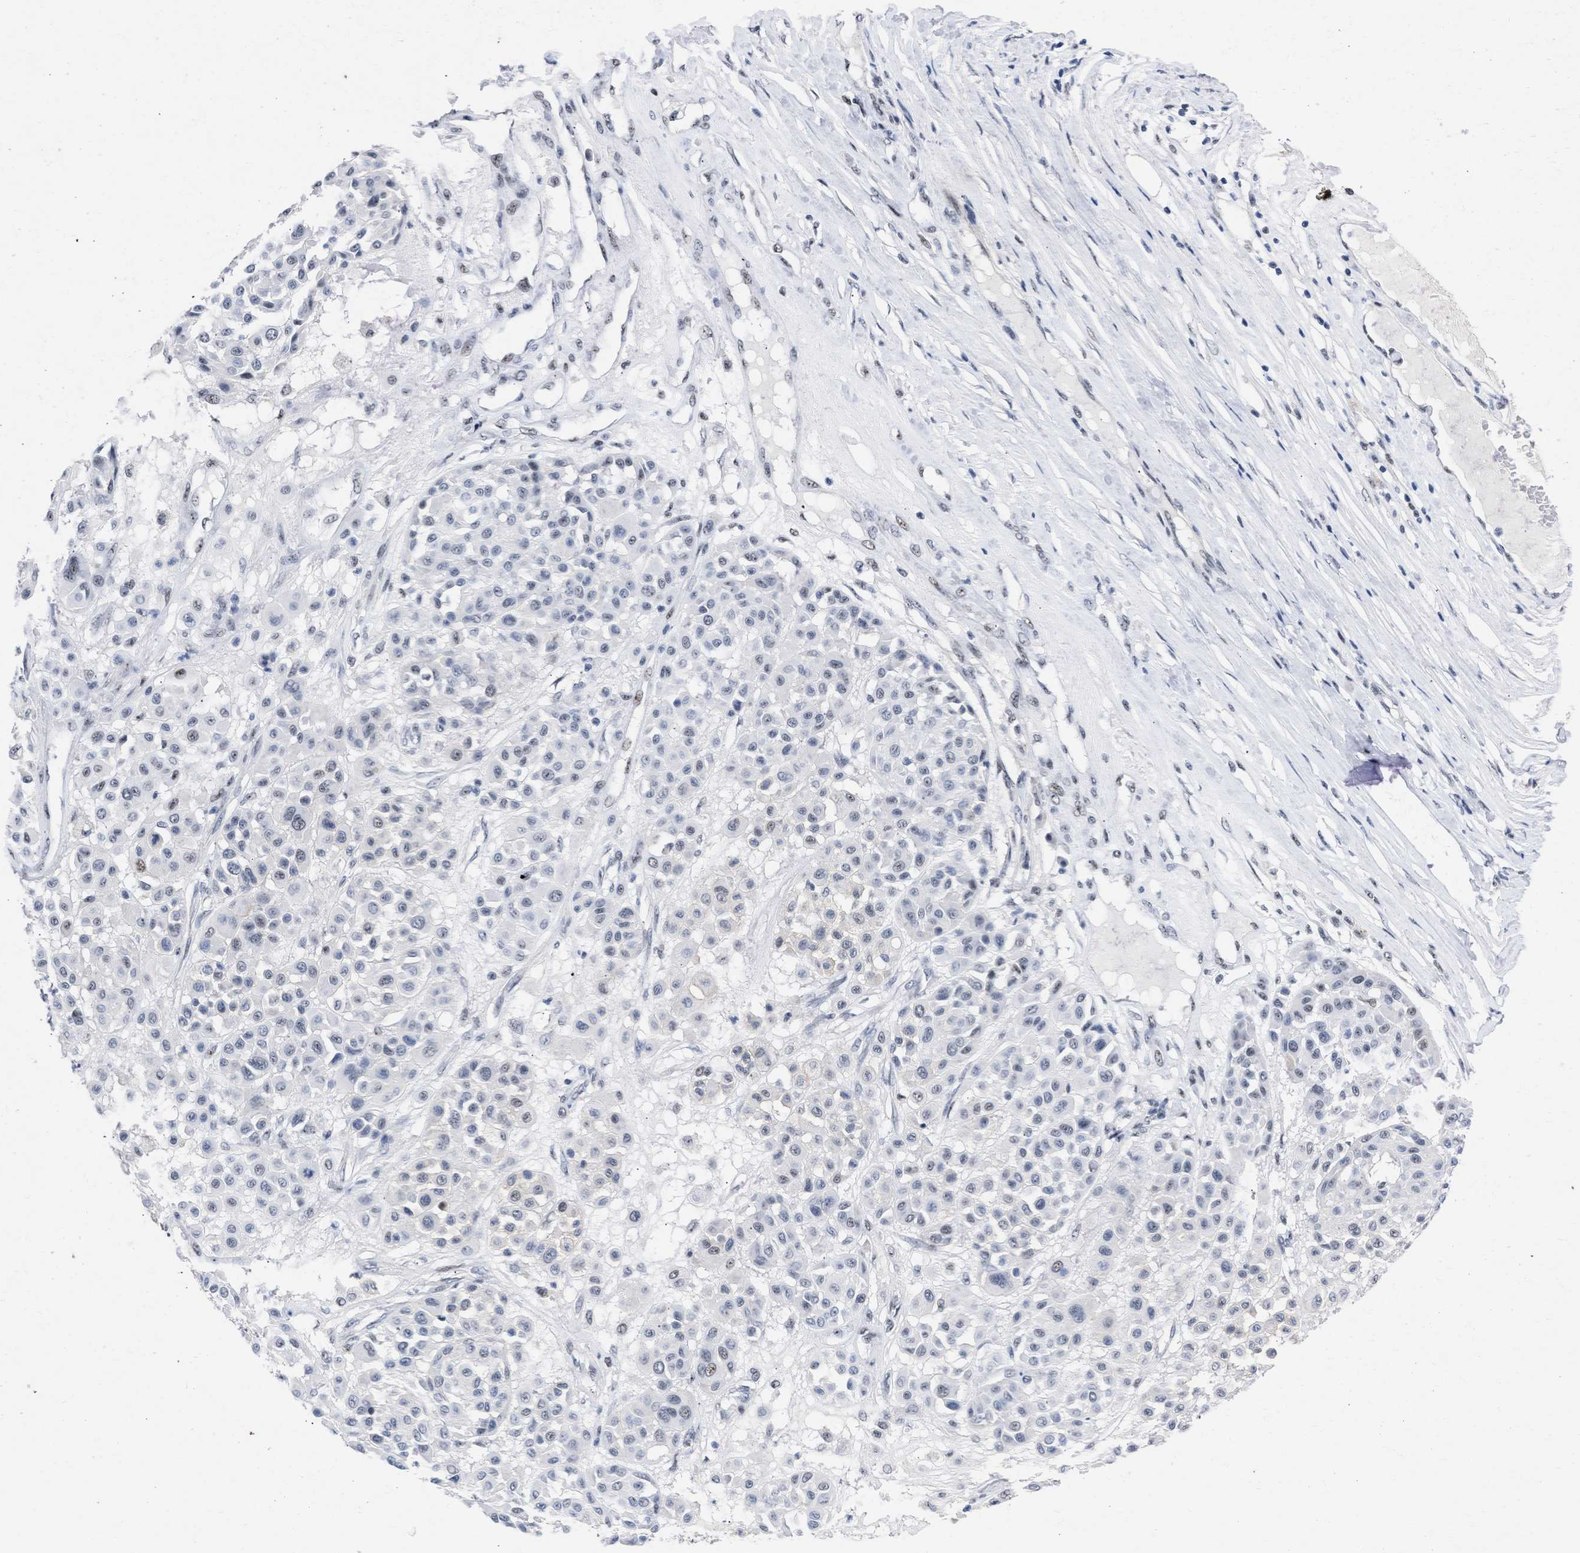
{"staining": {"intensity": "weak", "quantity": "<25%", "location": "nuclear"}, "tissue": "melanoma", "cell_type": "Tumor cells", "image_type": "cancer", "snomed": [{"axis": "morphology", "description": "Malignant melanoma, Metastatic site"}, {"axis": "topography", "description": "Soft tissue"}], "caption": "Immunohistochemical staining of malignant melanoma (metastatic site) exhibits no significant staining in tumor cells. (Brightfield microscopy of DAB immunohistochemistry at high magnification).", "gene": "DDX41", "patient": {"sex": "male", "age": 41}}